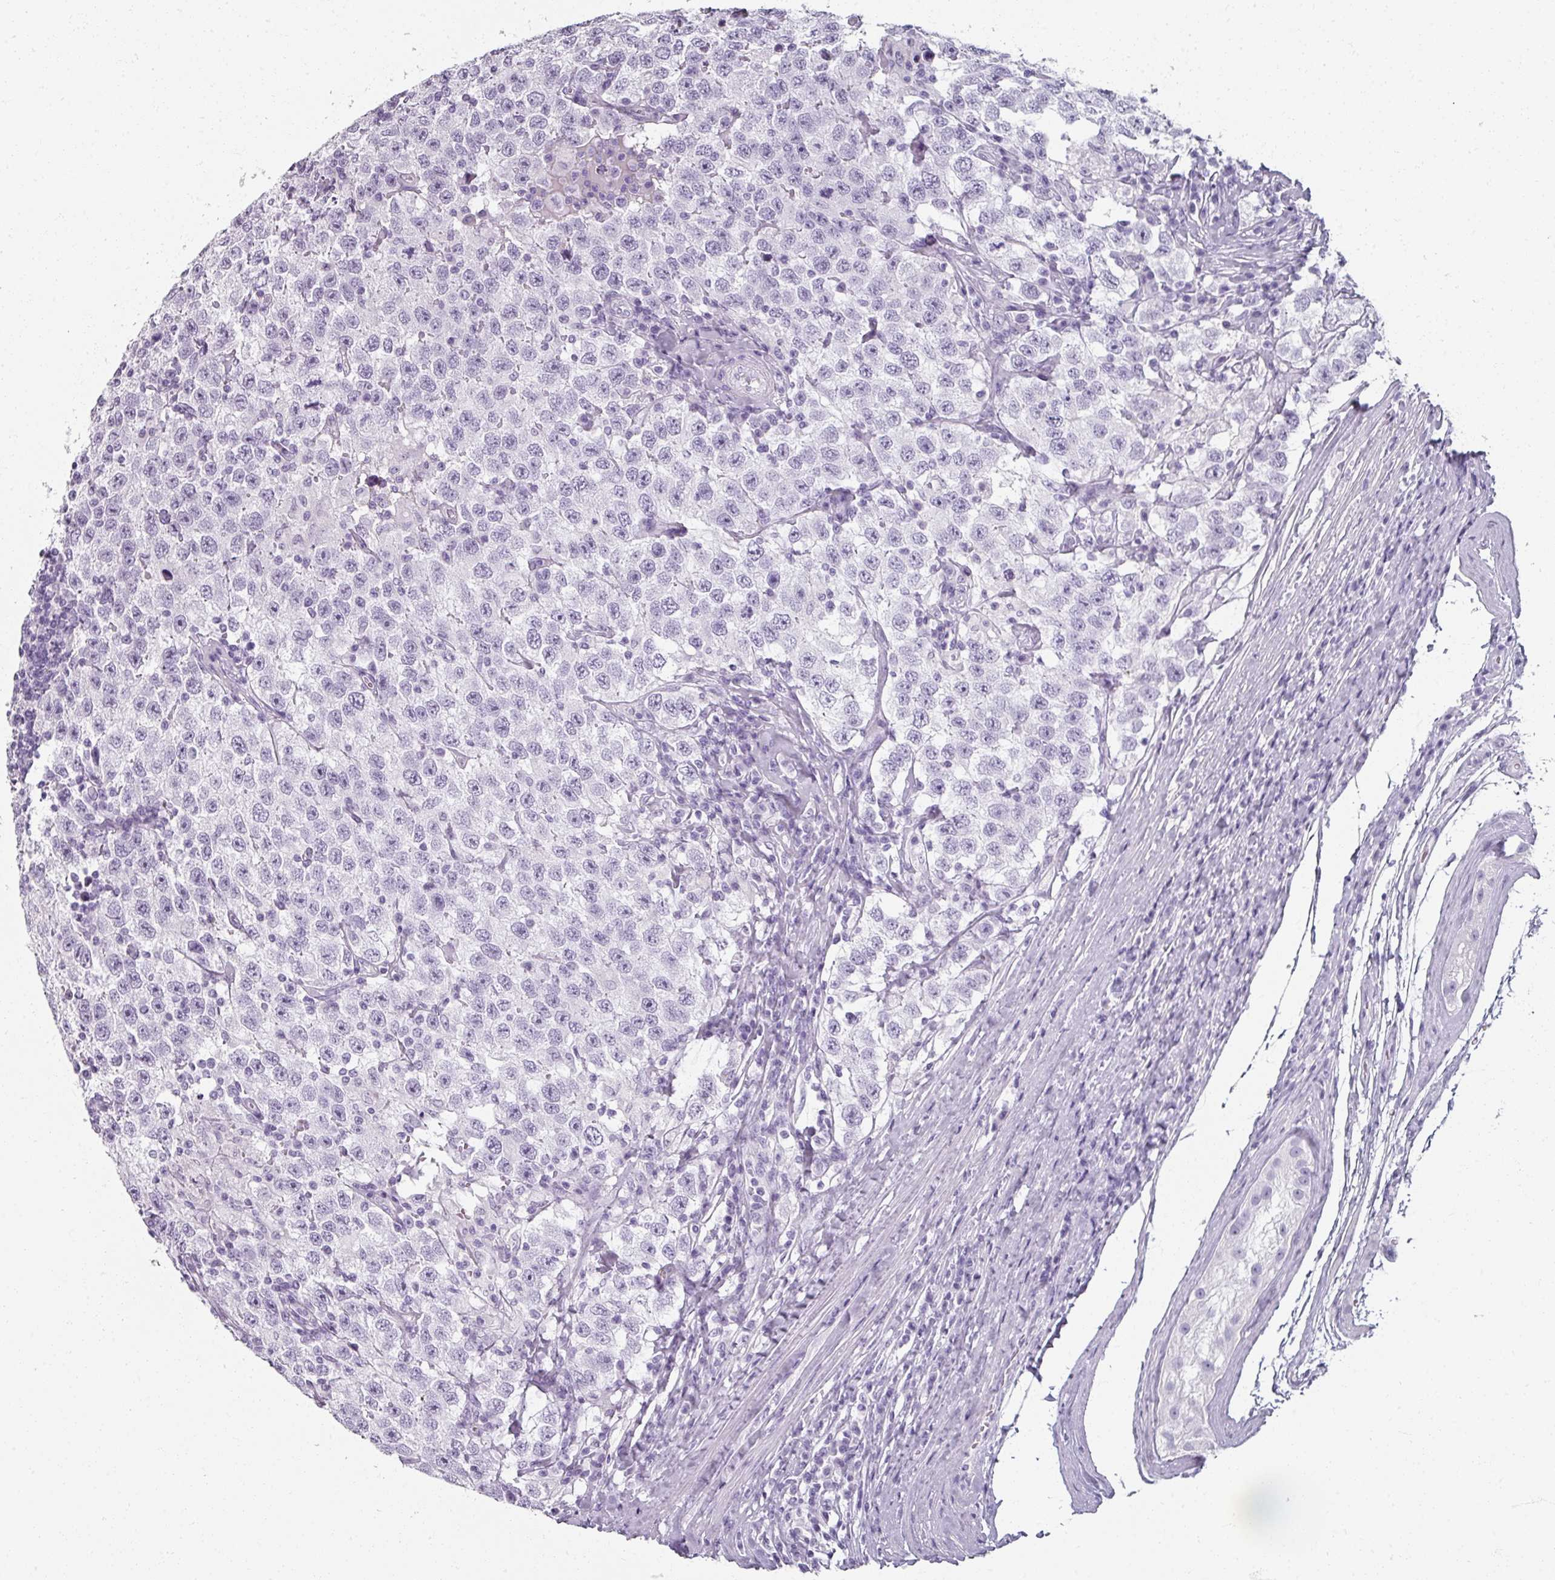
{"staining": {"intensity": "negative", "quantity": "none", "location": "none"}, "tissue": "testis cancer", "cell_type": "Tumor cells", "image_type": "cancer", "snomed": [{"axis": "morphology", "description": "Seminoma, NOS"}, {"axis": "topography", "description": "Testis"}], "caption": "This image is of testis seminoma stained with immunohistochemistry (IHC) to label a protein in brown with the nuclei are counter-stained blue. There is no staining in tumor cells.", "gene": "REG3G", "patient": {"sex": "male", "age": 41}}